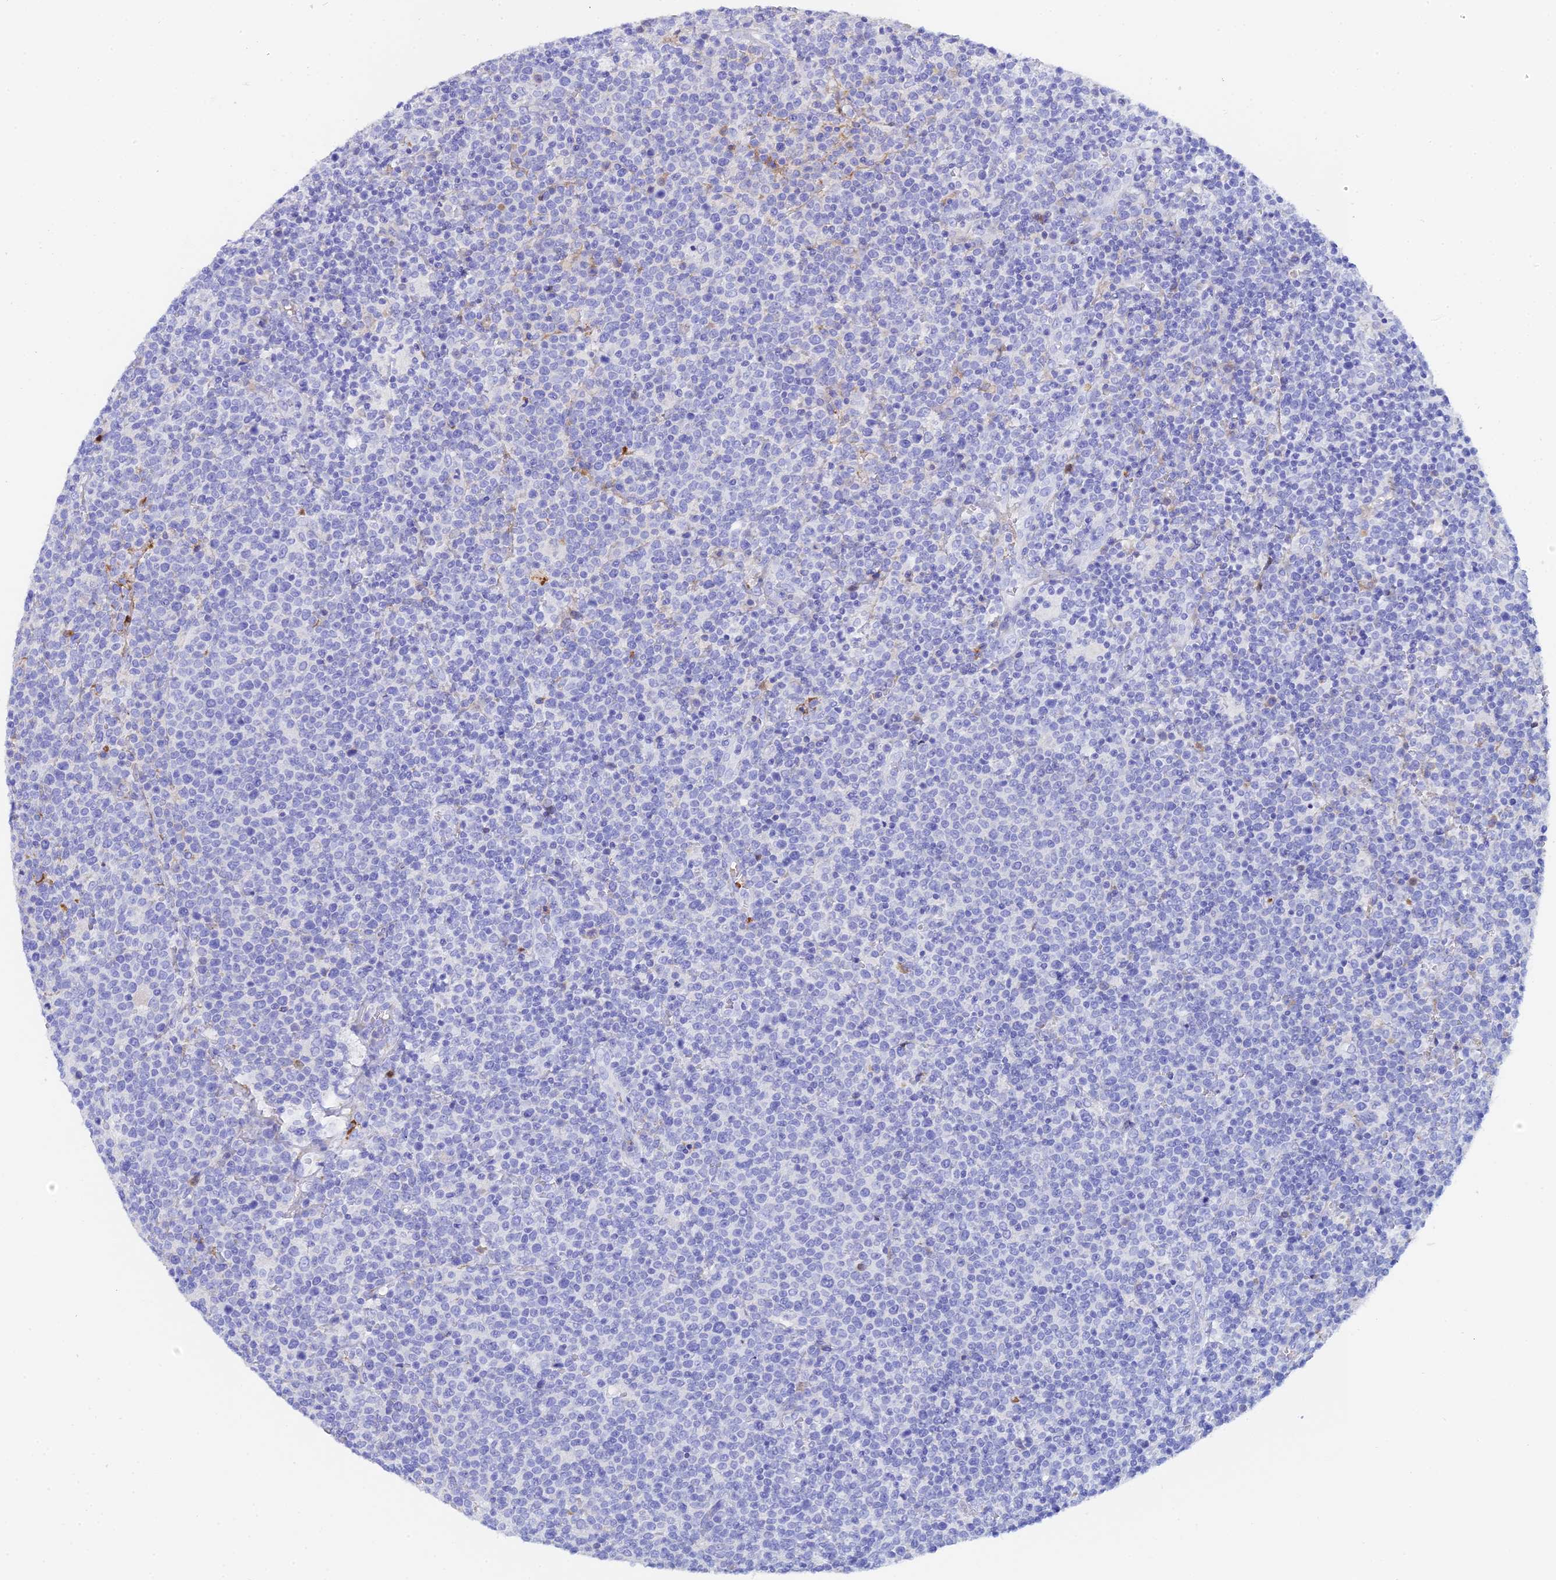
{"staining": {"intensity": "negative", "quantity": "none", "location": "none"}, "tissue": "lymphoma", "cell_type": "Tumor cells", "image_type": "cancer", "snomed": [{"axis": "morphology", "description": "Malignant lymphoma, non-Hodgkin's type, High grade"}, {"axis": "topography", "description": "Lymph node"}], "caption": "Immunohistochemistry (IHC) image of neoplastic tissue: human lymphoma stained with DAB demonstrates no significant protein staining in tumor cells.", "gene": "CELA3A", "patient": {"sex": "male", "age": 61}}